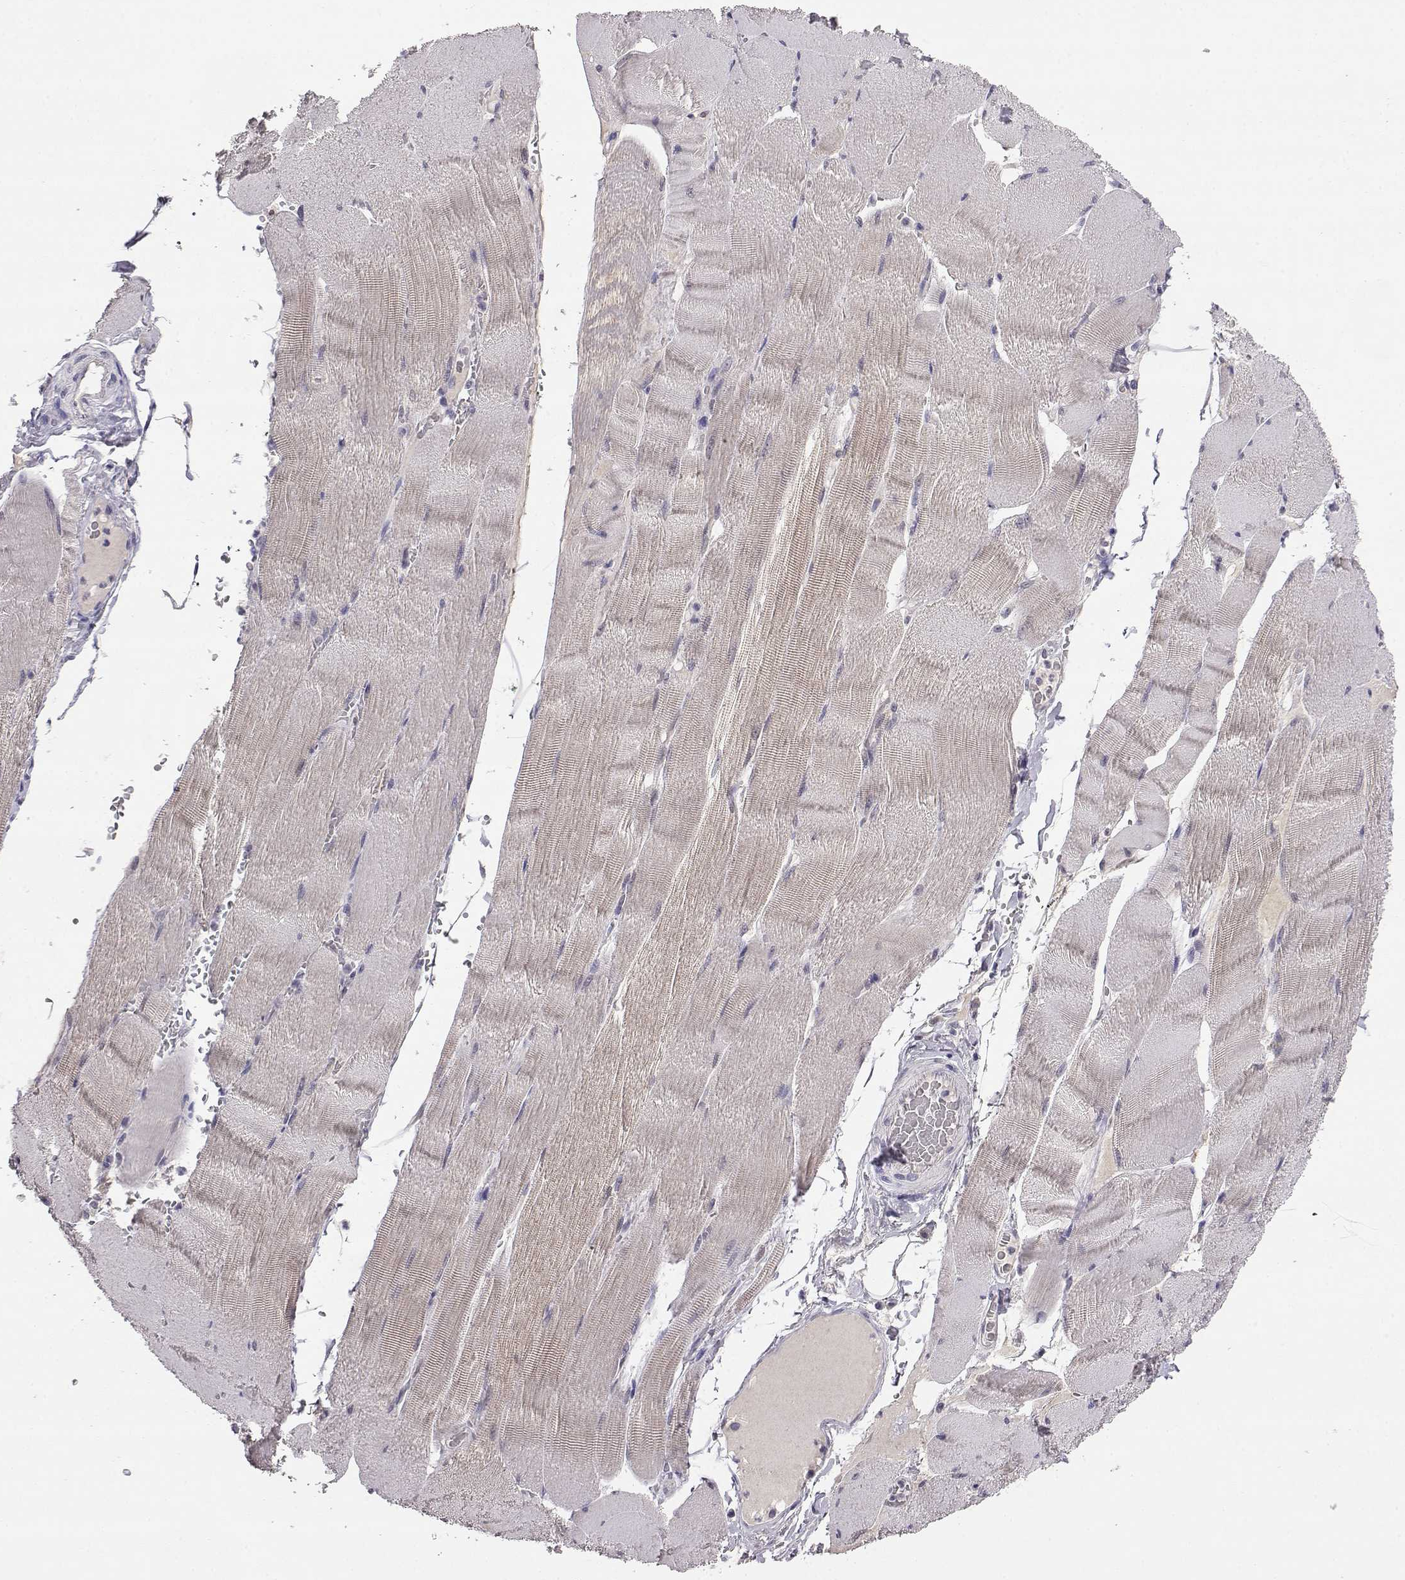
{"staining": {"intensity": "negative", "quantity": "none", "location": "none"}, "tissue": "skeletal muscle", "cell_type": "Myocytes", "image_type": "normal", "snomed": [{"axis": "morphology", "description": "Normal tissue, NOS"}, {"axis": "topography", "description": "Skeletal muscle"}], "caption": "A histopathology image of skeletal muscle stained for a protein displays no brown staining in myocytes. The staining was performed using DAB to visualize the protein expression in brown, while the nuclei were stained in blue with hematoxylin (Magnification: 20x).", "gene": "AKR1B1", "patient": {"sex": "male", "age": 56}}